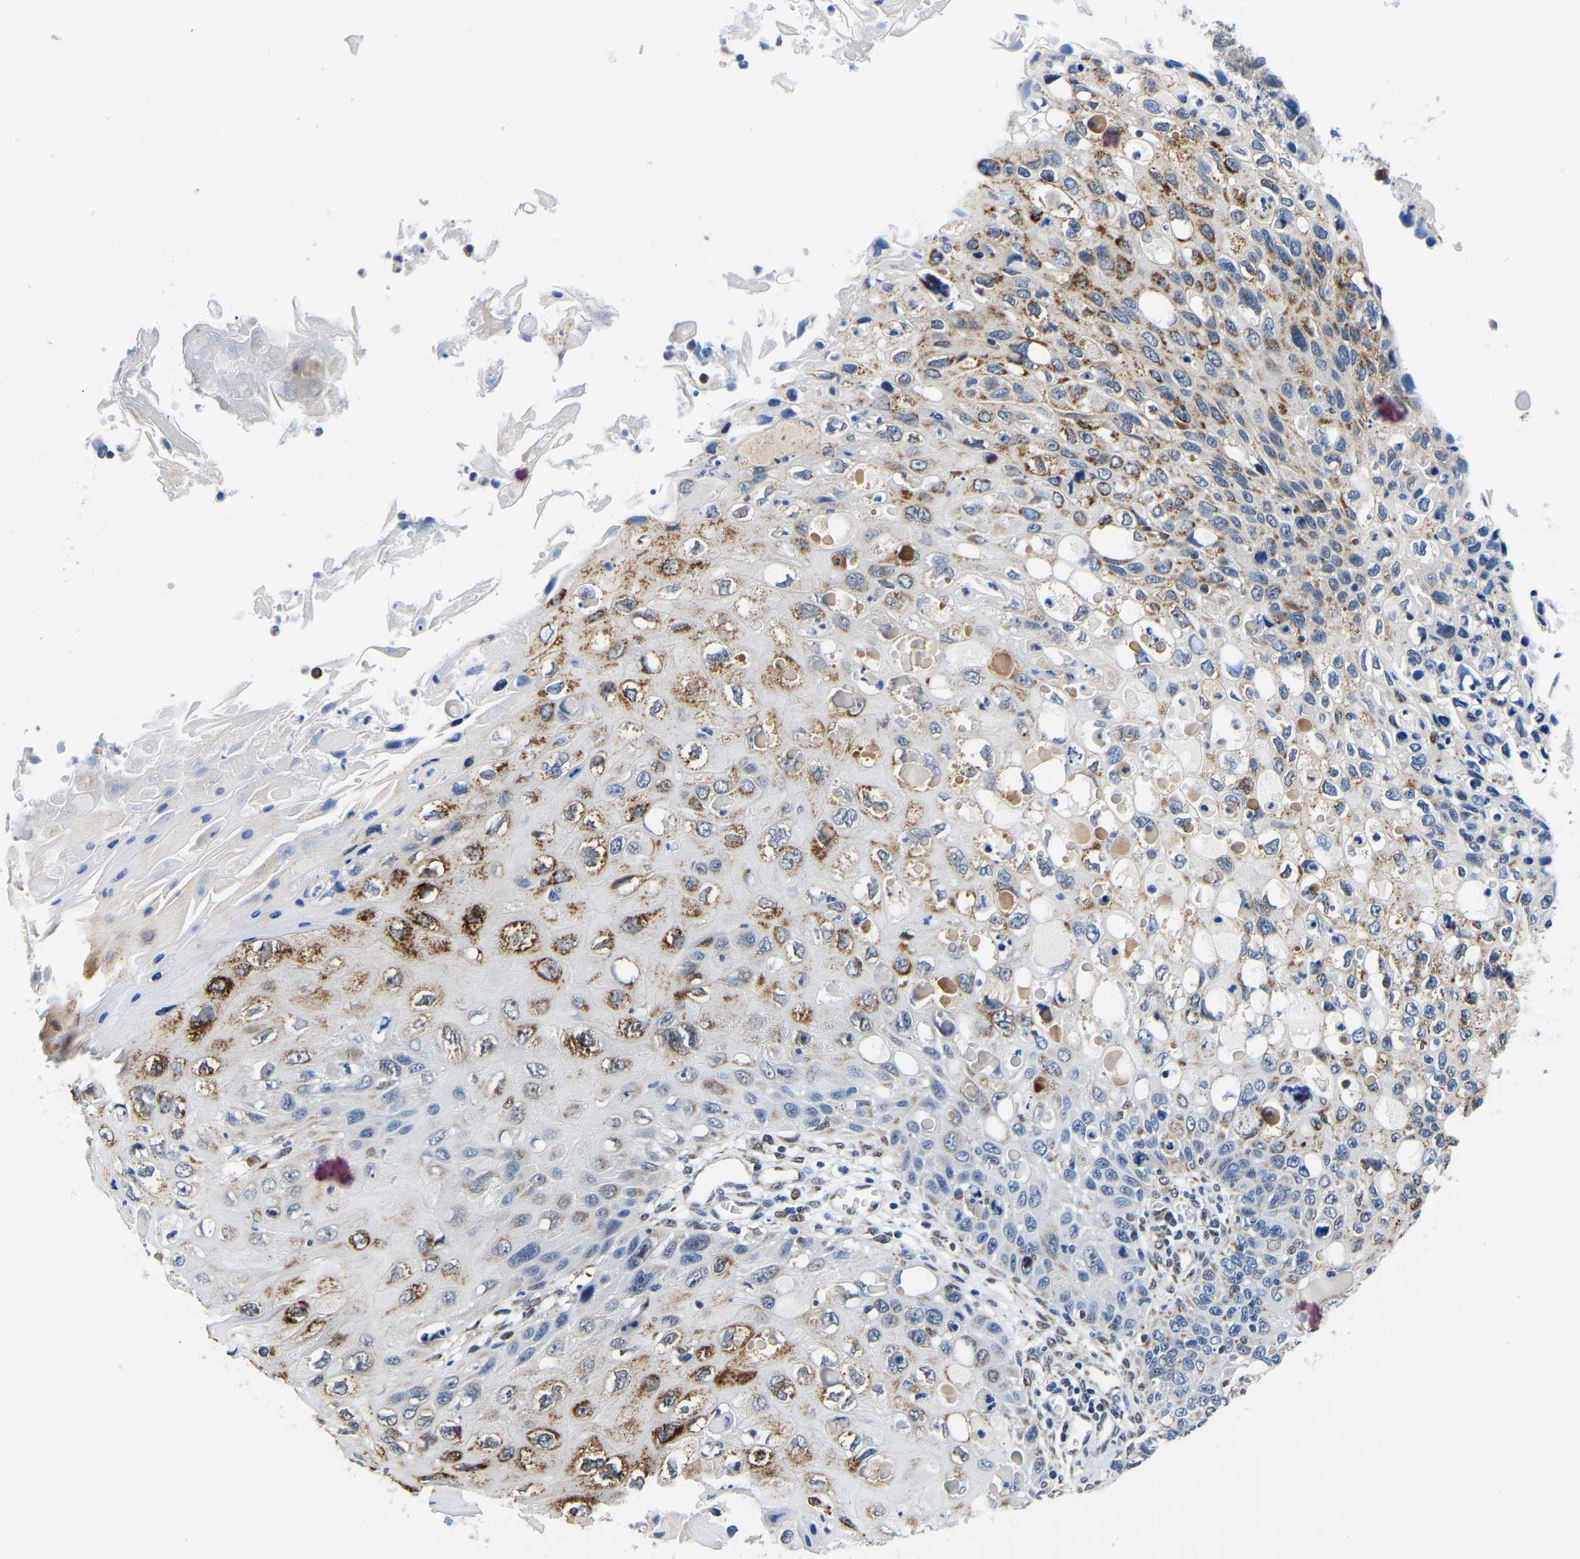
{"staining": {"intensity": "moderate", "quantity": "25%-75%", "location": "cytoplasmic/membranous"}, "tissue": "cervical cancer", "cell_type": "Tumor cells", "image_type": "cancer", "snomed": [{"axis": "morphology", "description": "Squamous cell carcinoma, NOS"}, {"axis": "topography", "description": "Cervix"}], "caption": "Moderate cytoplasmic/membranous positivity is present in about 25%-75% of tumor cells in squamous cell carcinoma (cervical). The staining was performed using DAB, with brown indicating positive protein expression. Nuclei are stained blue with hematoxylin.", "gene": "BNIP3L", "patient": {"sex": "female", "age": 70}}